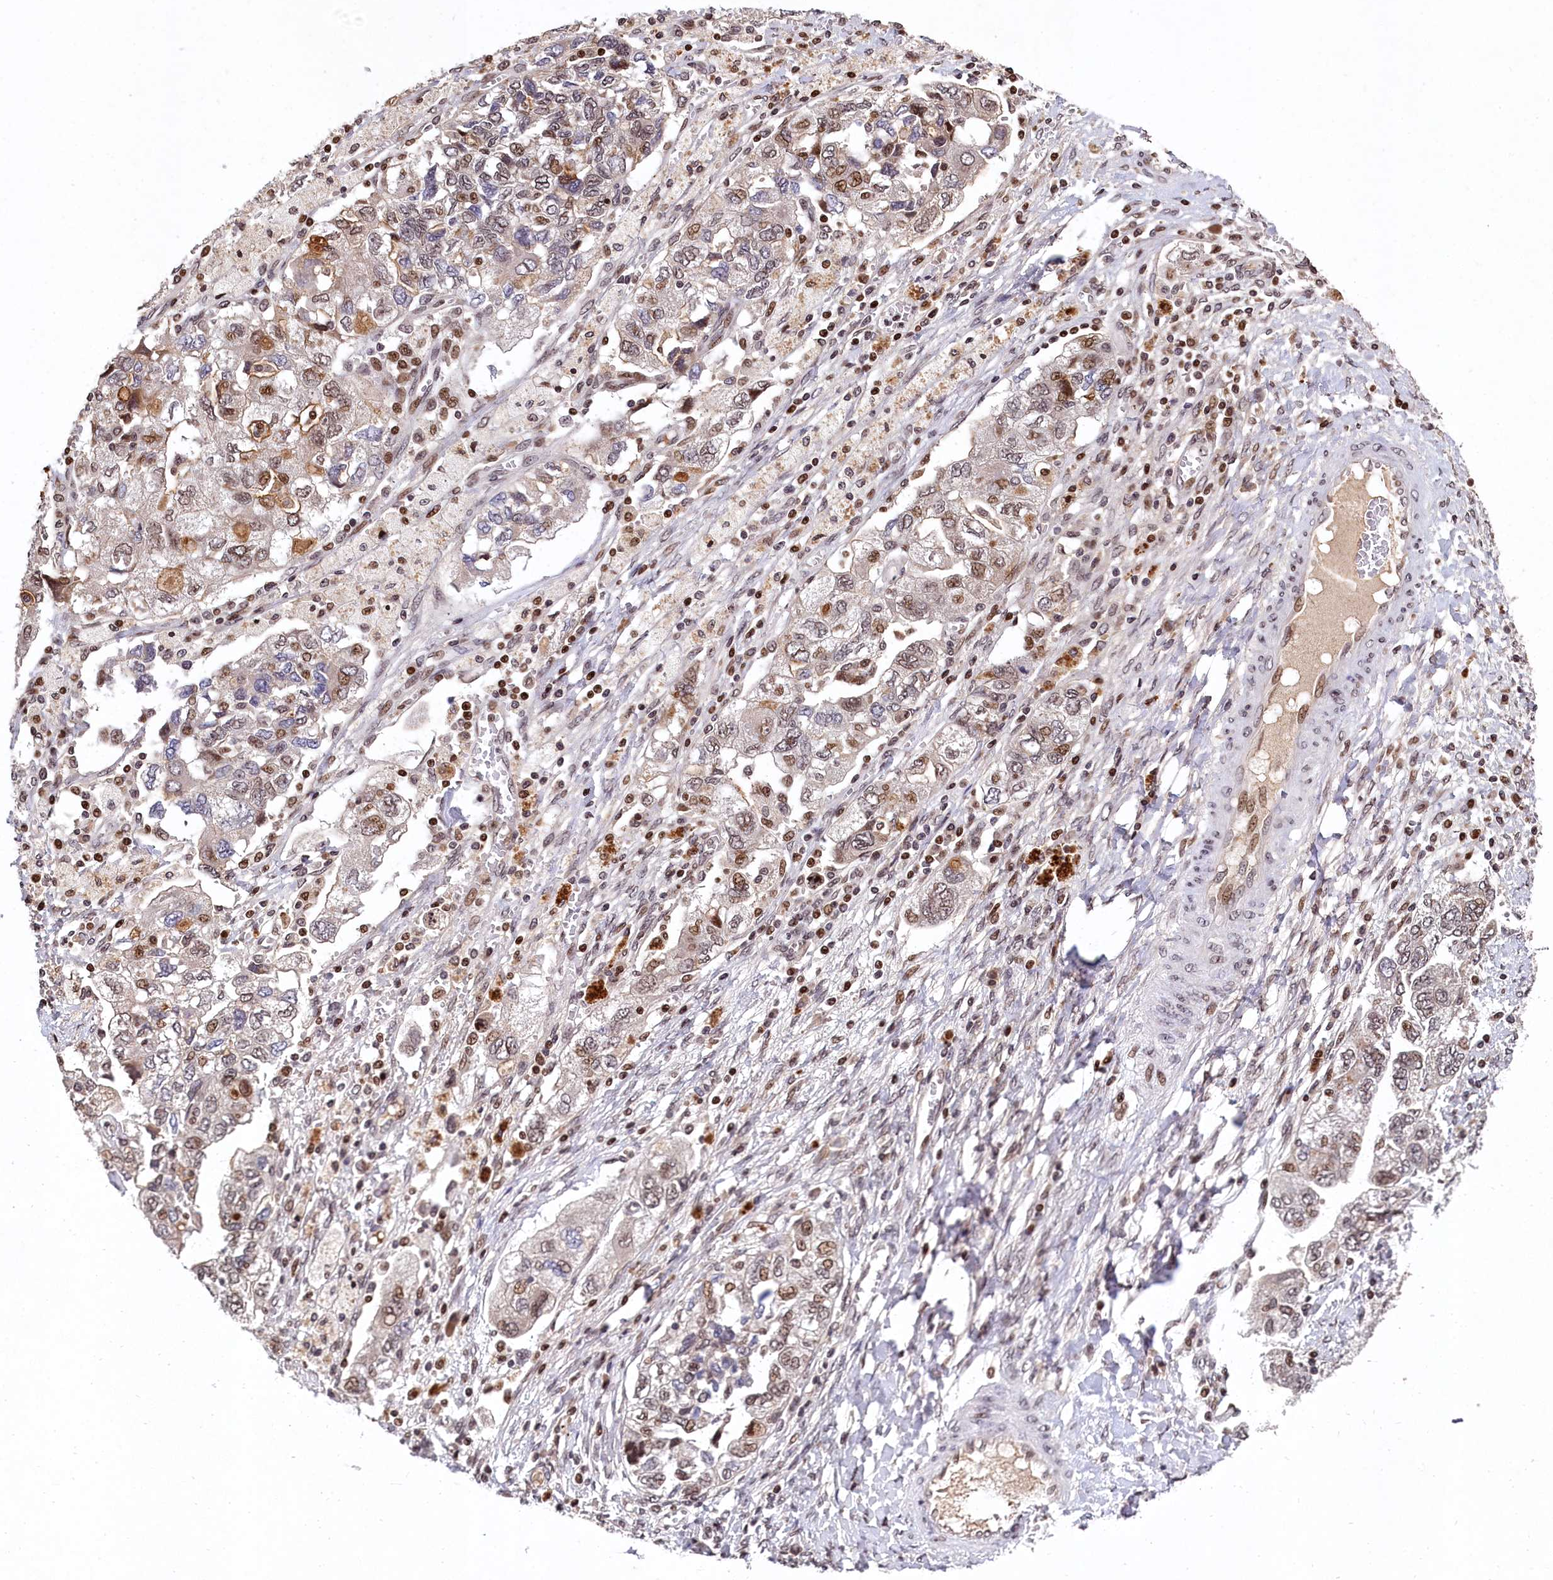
{"staining": {"intensity": "moderate", "quantity": "25%-75%", "location": "nuclear"}, "tissue": "ovarian cancer", "cell_type": "Tumor cells", "image_type": "cancer", "snomed": [{"axis": "morphology", "description": "Carcinoma, NOS"}, {"axis": "morphology", "description": "Cystadenocarcinoma, serous, NOS"}, {"axis": "topography", "description": "Ovary"}], "caption": "DAB (3,3'-diaminobenzidine) immunohistochemical staining of ovarian cancer displays moderate nuclear protein positivity in about 25%-75% of tumor cells.", "gene": "FAM217B", "patient": {"sex": "female", "age": 69}}